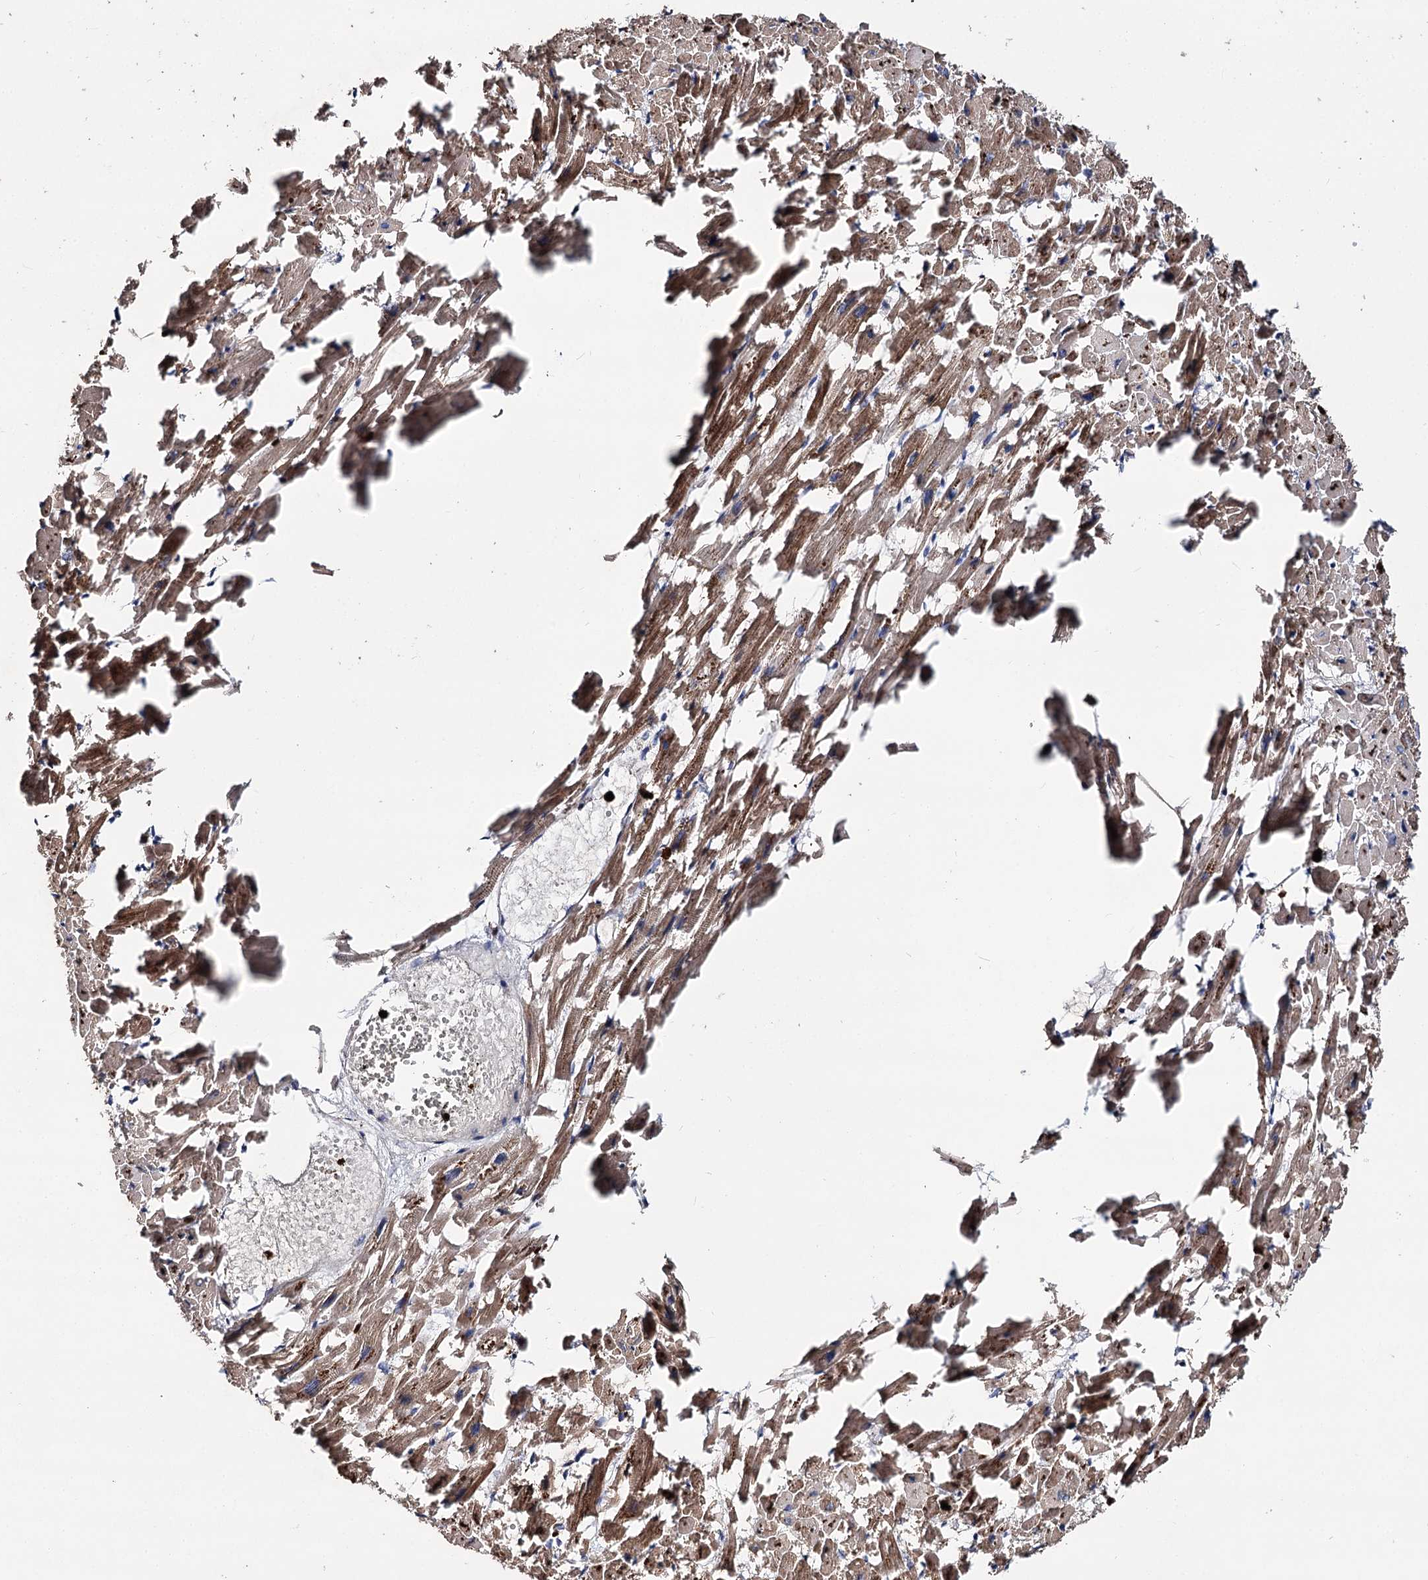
{"staining": {"intensity": "strong", "quantity": ">75%", "location": "cytoplasmic/membranous"}, "tissue": "heart muscle", "cell_type": "Cardiomyocytes", "image_type": "normal", "snomed": [{"axis": "morphology", "description": "Normal tissue, NOS"}, {"axis": "topography", "description": "Heart"}], "caption": "IHC (DAB (3,3'-diaminobenzidine)) staining of normal heart muscle exhibits strong cytoplasmic/membranous protein expression in approximately >75% of cardiomyocytes. The staining is performed using DAB brown chromogen to label protein expression. The nuclei are counter-stained blue using hematoxylin.", "gene": "MINDY3", "patient": {"sex": "female", "age": 64}}